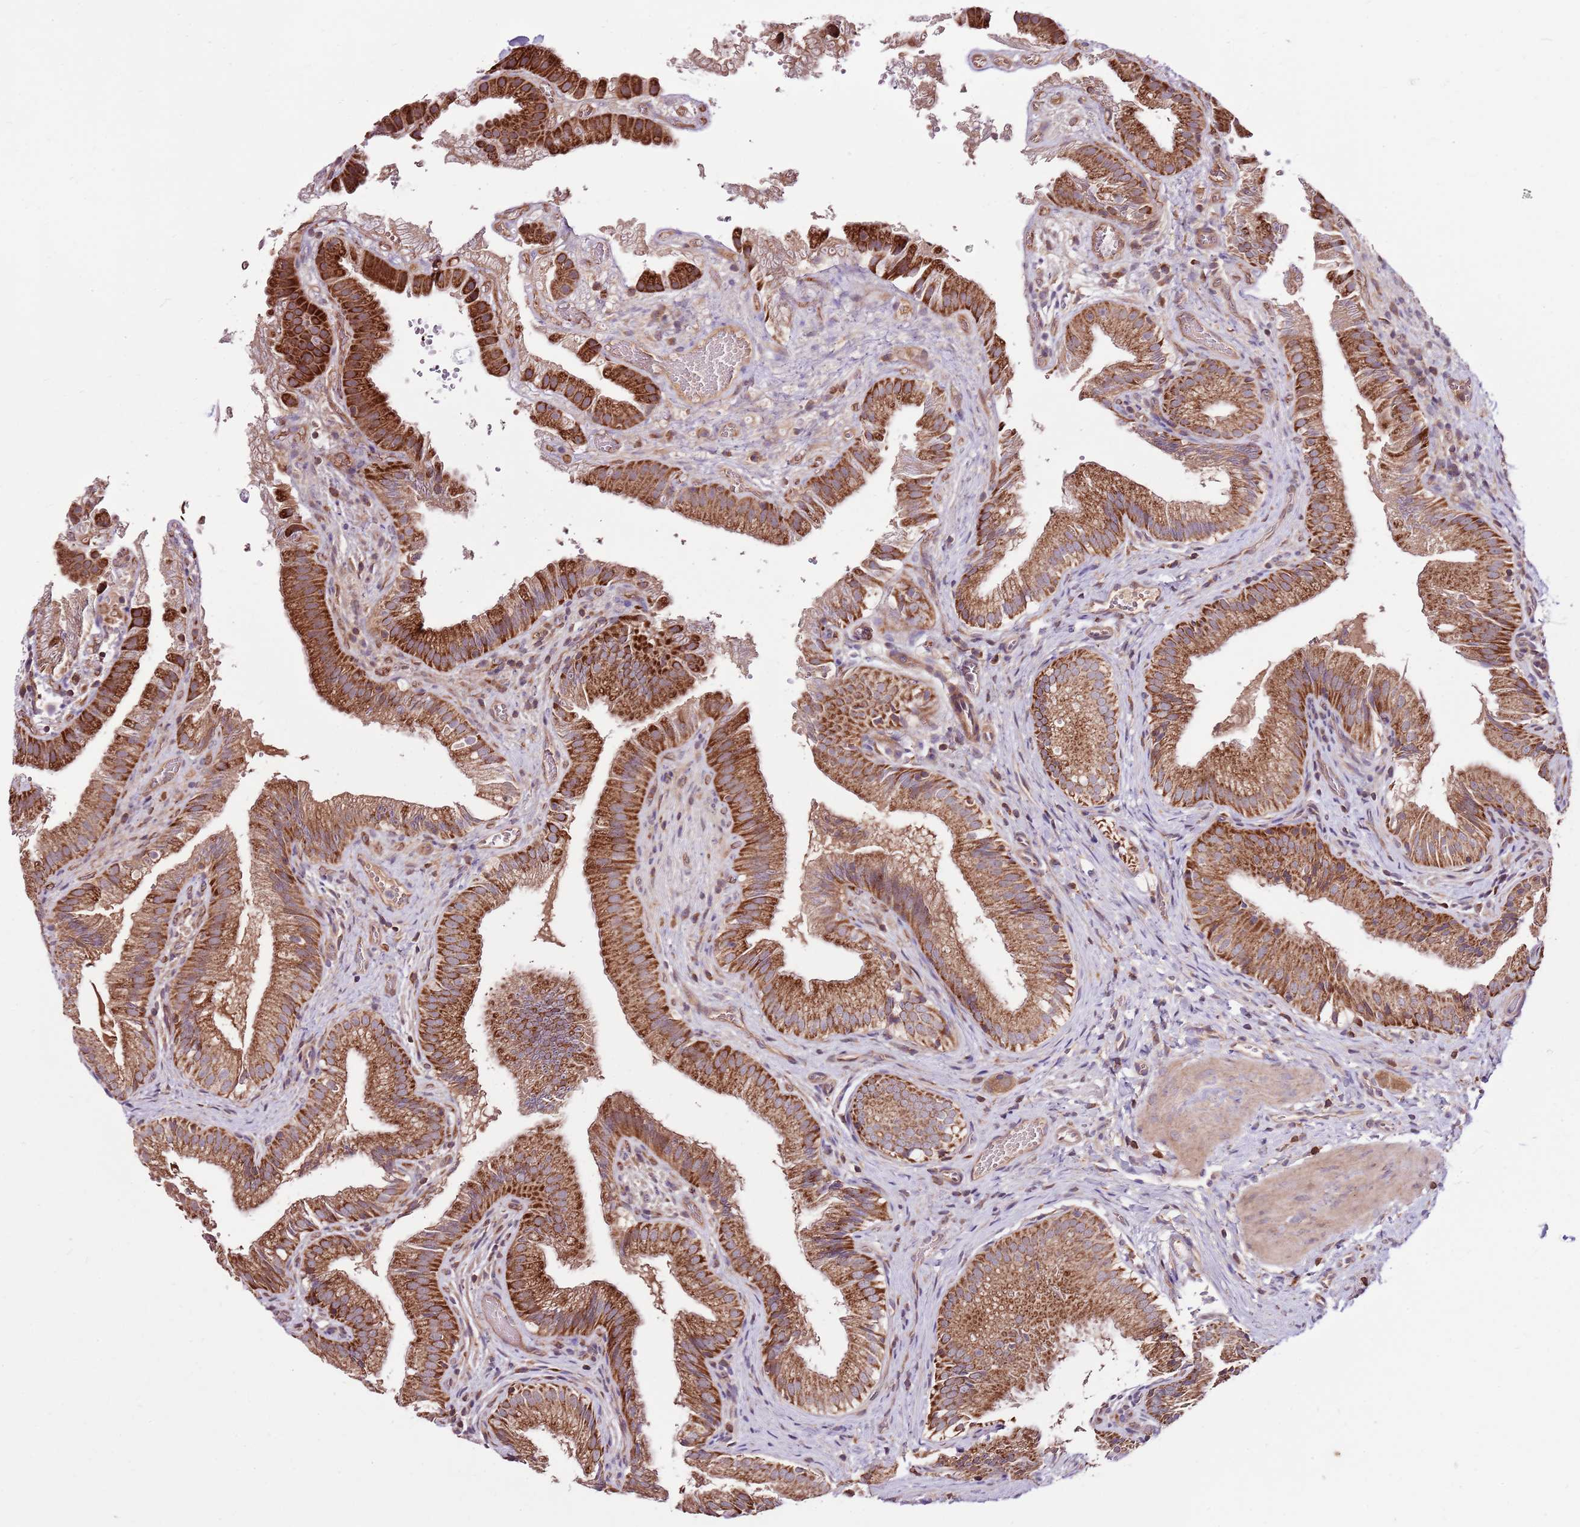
{"staining": {"intensity": "strong", "quantity": ">75%", "location": "cytoplasmic/membranous"}, "tissue": "gallbladder", "cell_type": "Glandular cells", "image_type": "normal", "snomed": [{"axis": "morphology", "description": "Normal tissue, NOS"}, {"axis": "topography", "description": "Gallbladder"}], "caption": "The micrograph demonstrates staining of normal gallbladder, revealing strong cytoplasmic/membranous protein positivity (brown color) within glandular cells.", "gene": "SMG1", "patient": {"sex": "female", "age": 30}}